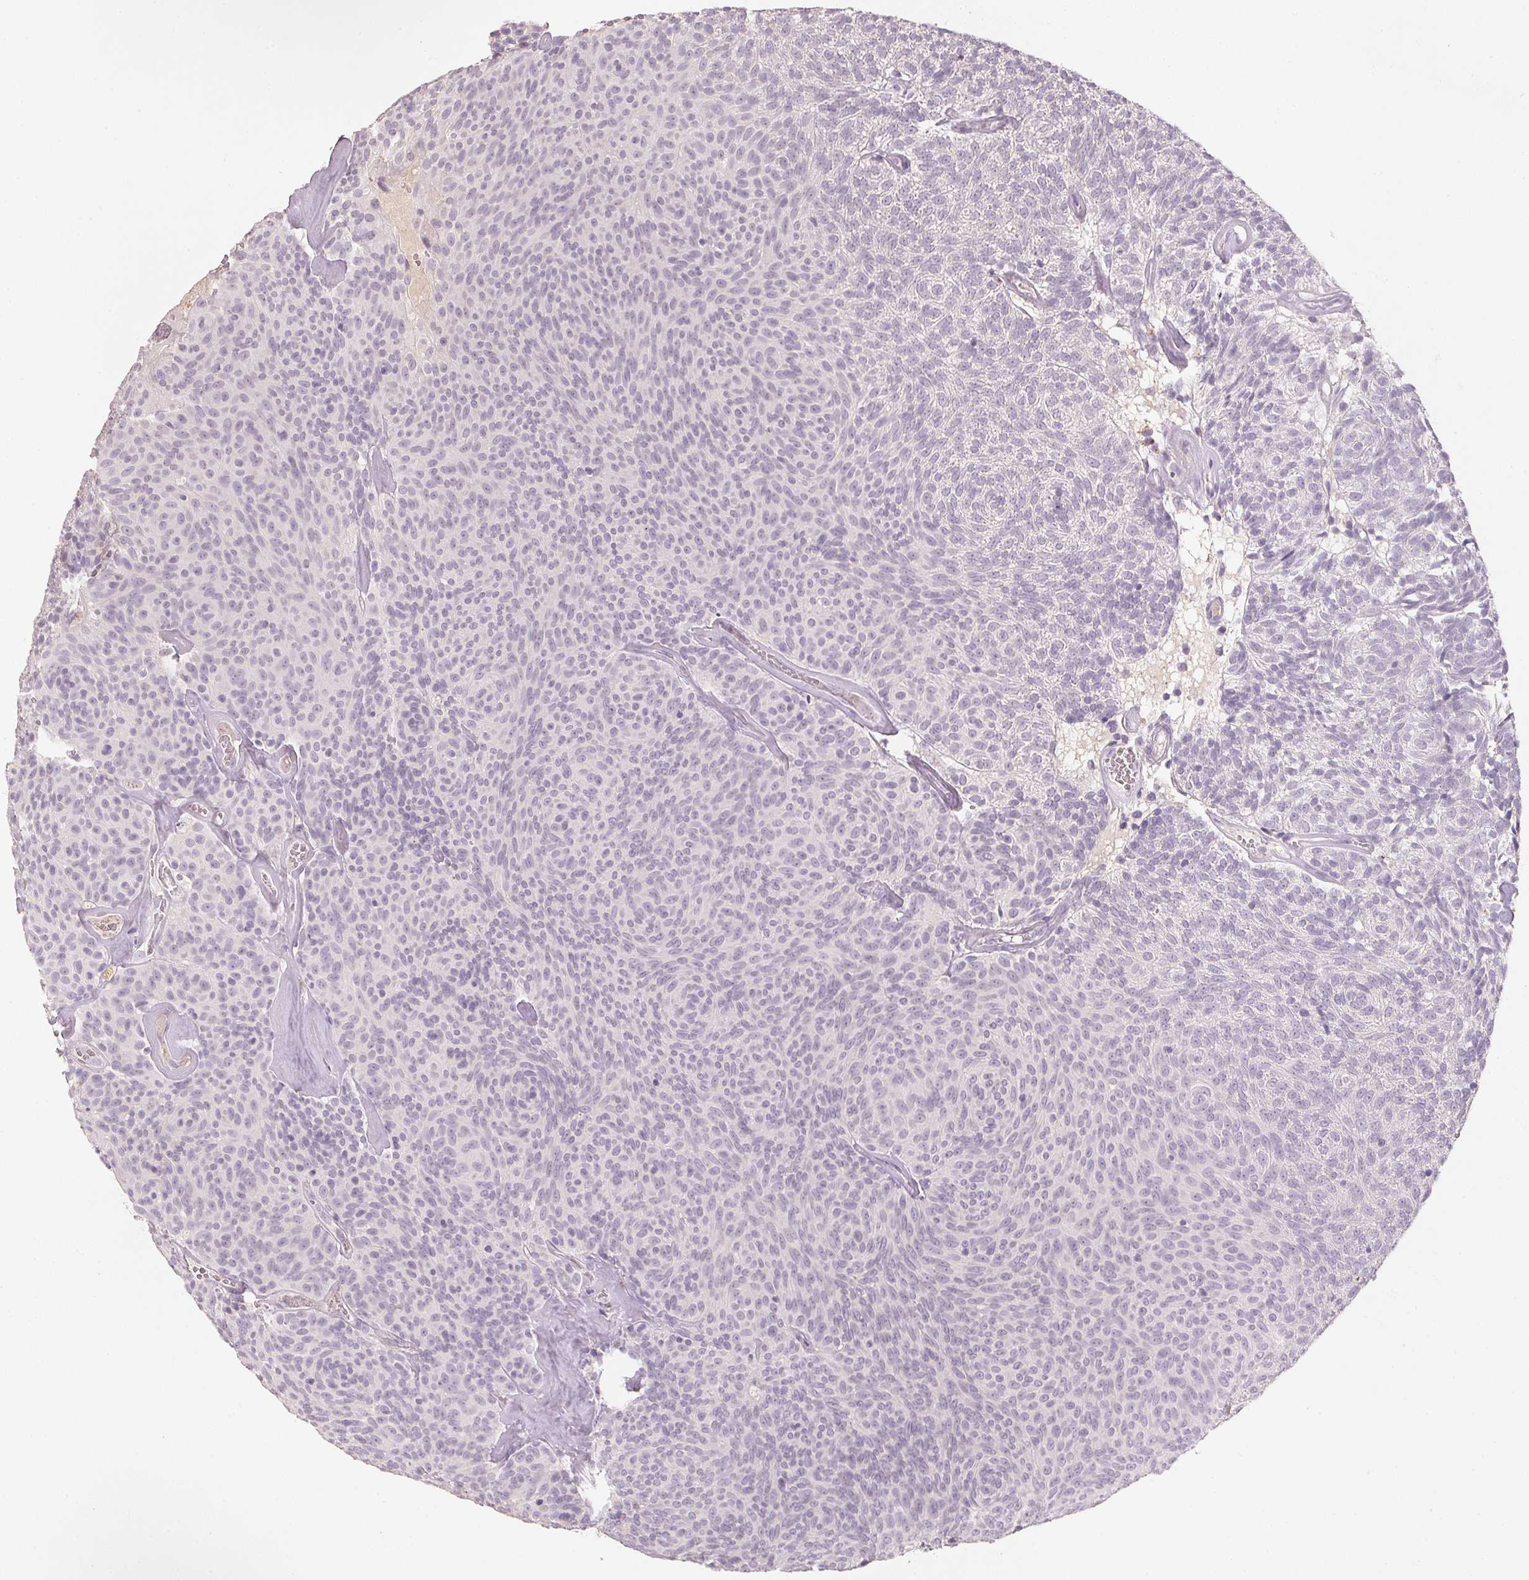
{"staining": {"intensity": "negative", "quantity": "none", "location": "none"}, "tissue": "urothelial cancer", "cell_type": "Tumor cells", "image_type": "cancer", "snomed": [{"axis": "morphology", "description": "Urothelial carcinoma, Low grade"}, {"axis": "topography", "description": "Urinary bladder"}], "caption": "The immunohistochemistry histopathology image has no significant expression in tumor cells of low-grade urothelial carcinoma tissue.", "gene": "CXCL5", "patient": {"sex": "male", "age": 77}}